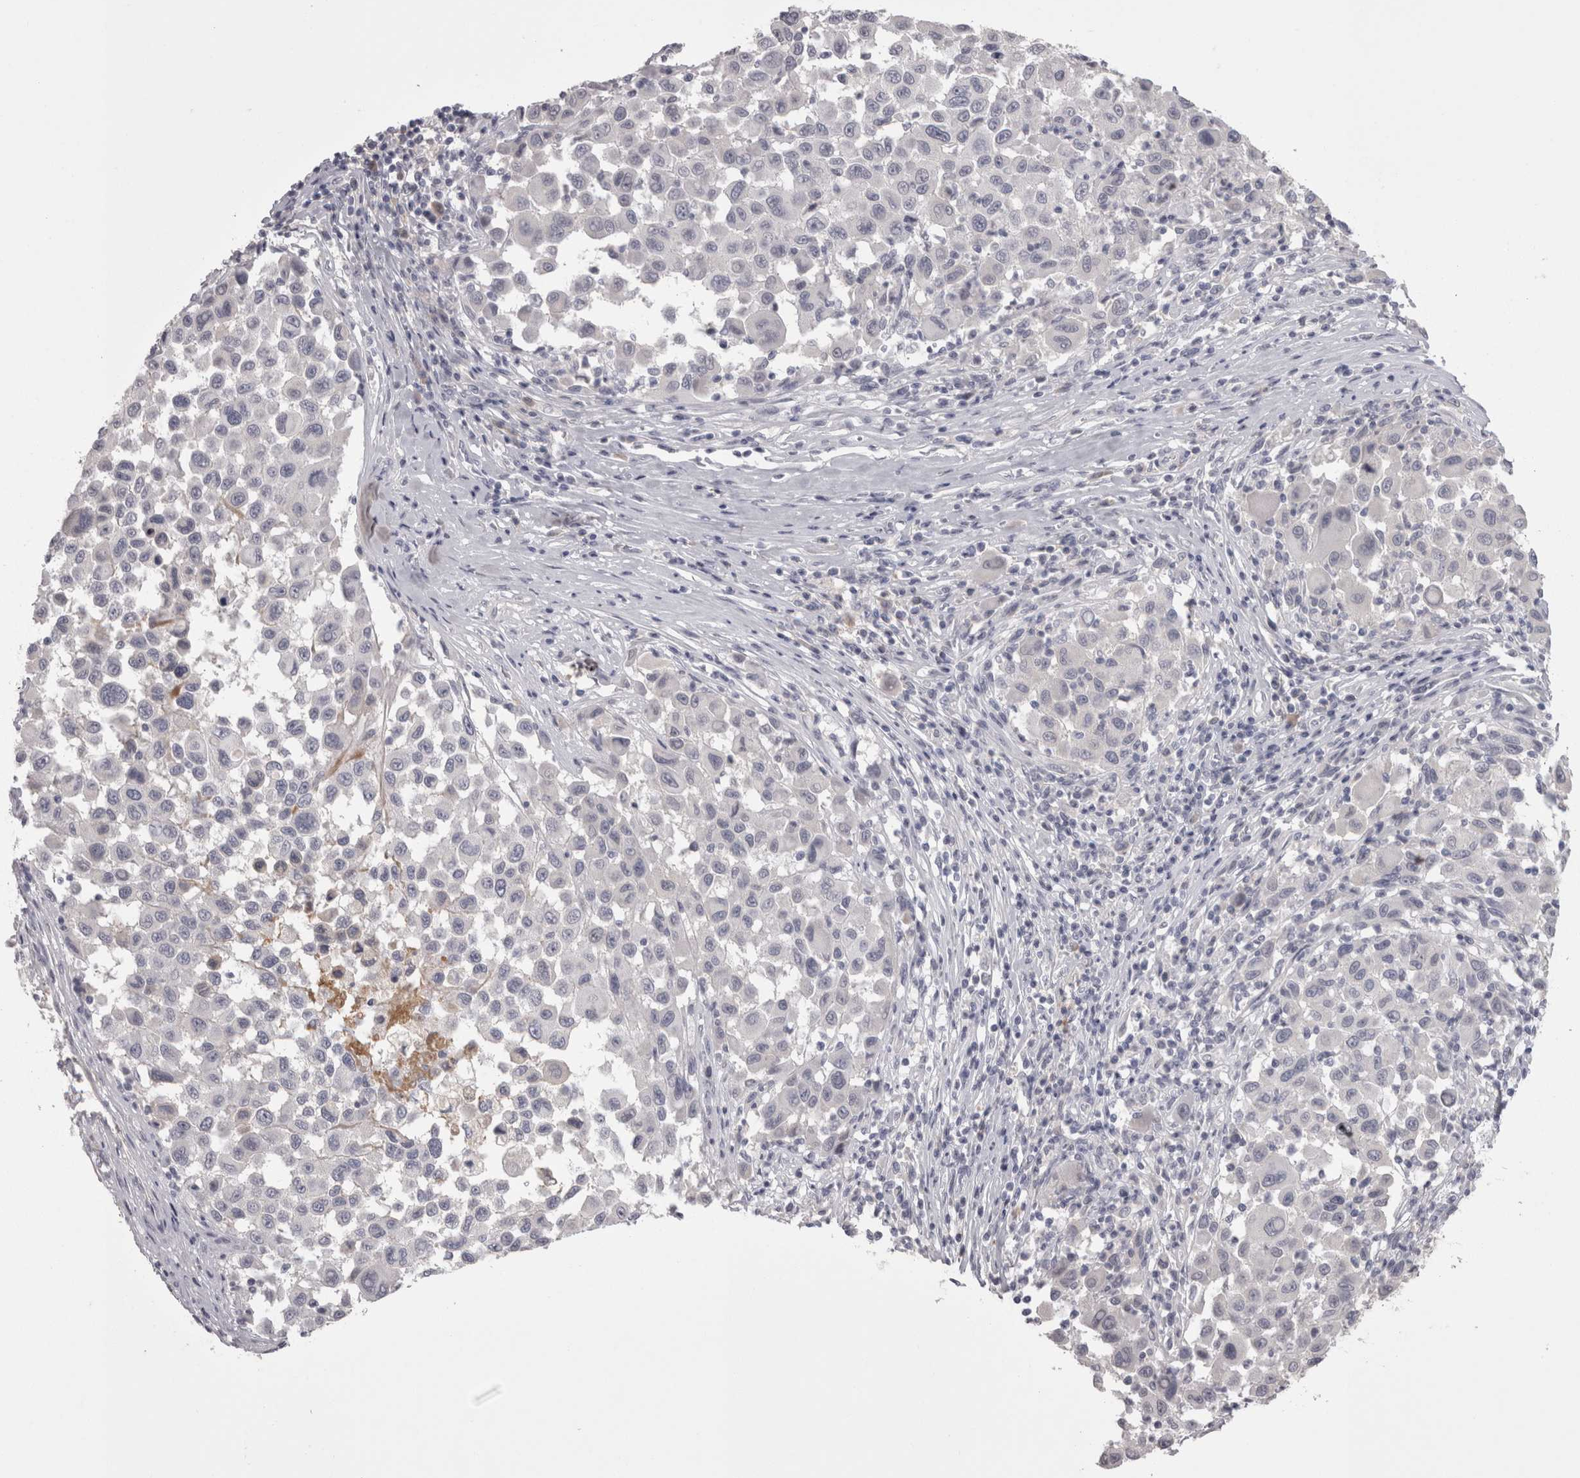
{"staining": {"intensity": "negative", "quantity": "none", "location": "none"}, "tissue": "melanoma", "cell_type": "Tumor cells", "image_type": "cancer", "snomed": [{"axis": "morphology", "description": "Malignant melanoma, Metastatic site"}, {"axis": "topography", "description": "Lymph node"}], "caption": "Photomicrograph shows no significant protein expression in tumor cells of malignant melanoma (metastatic site).", "gene": "SAA4", "patient": {"sex": "male", "age": 61}}